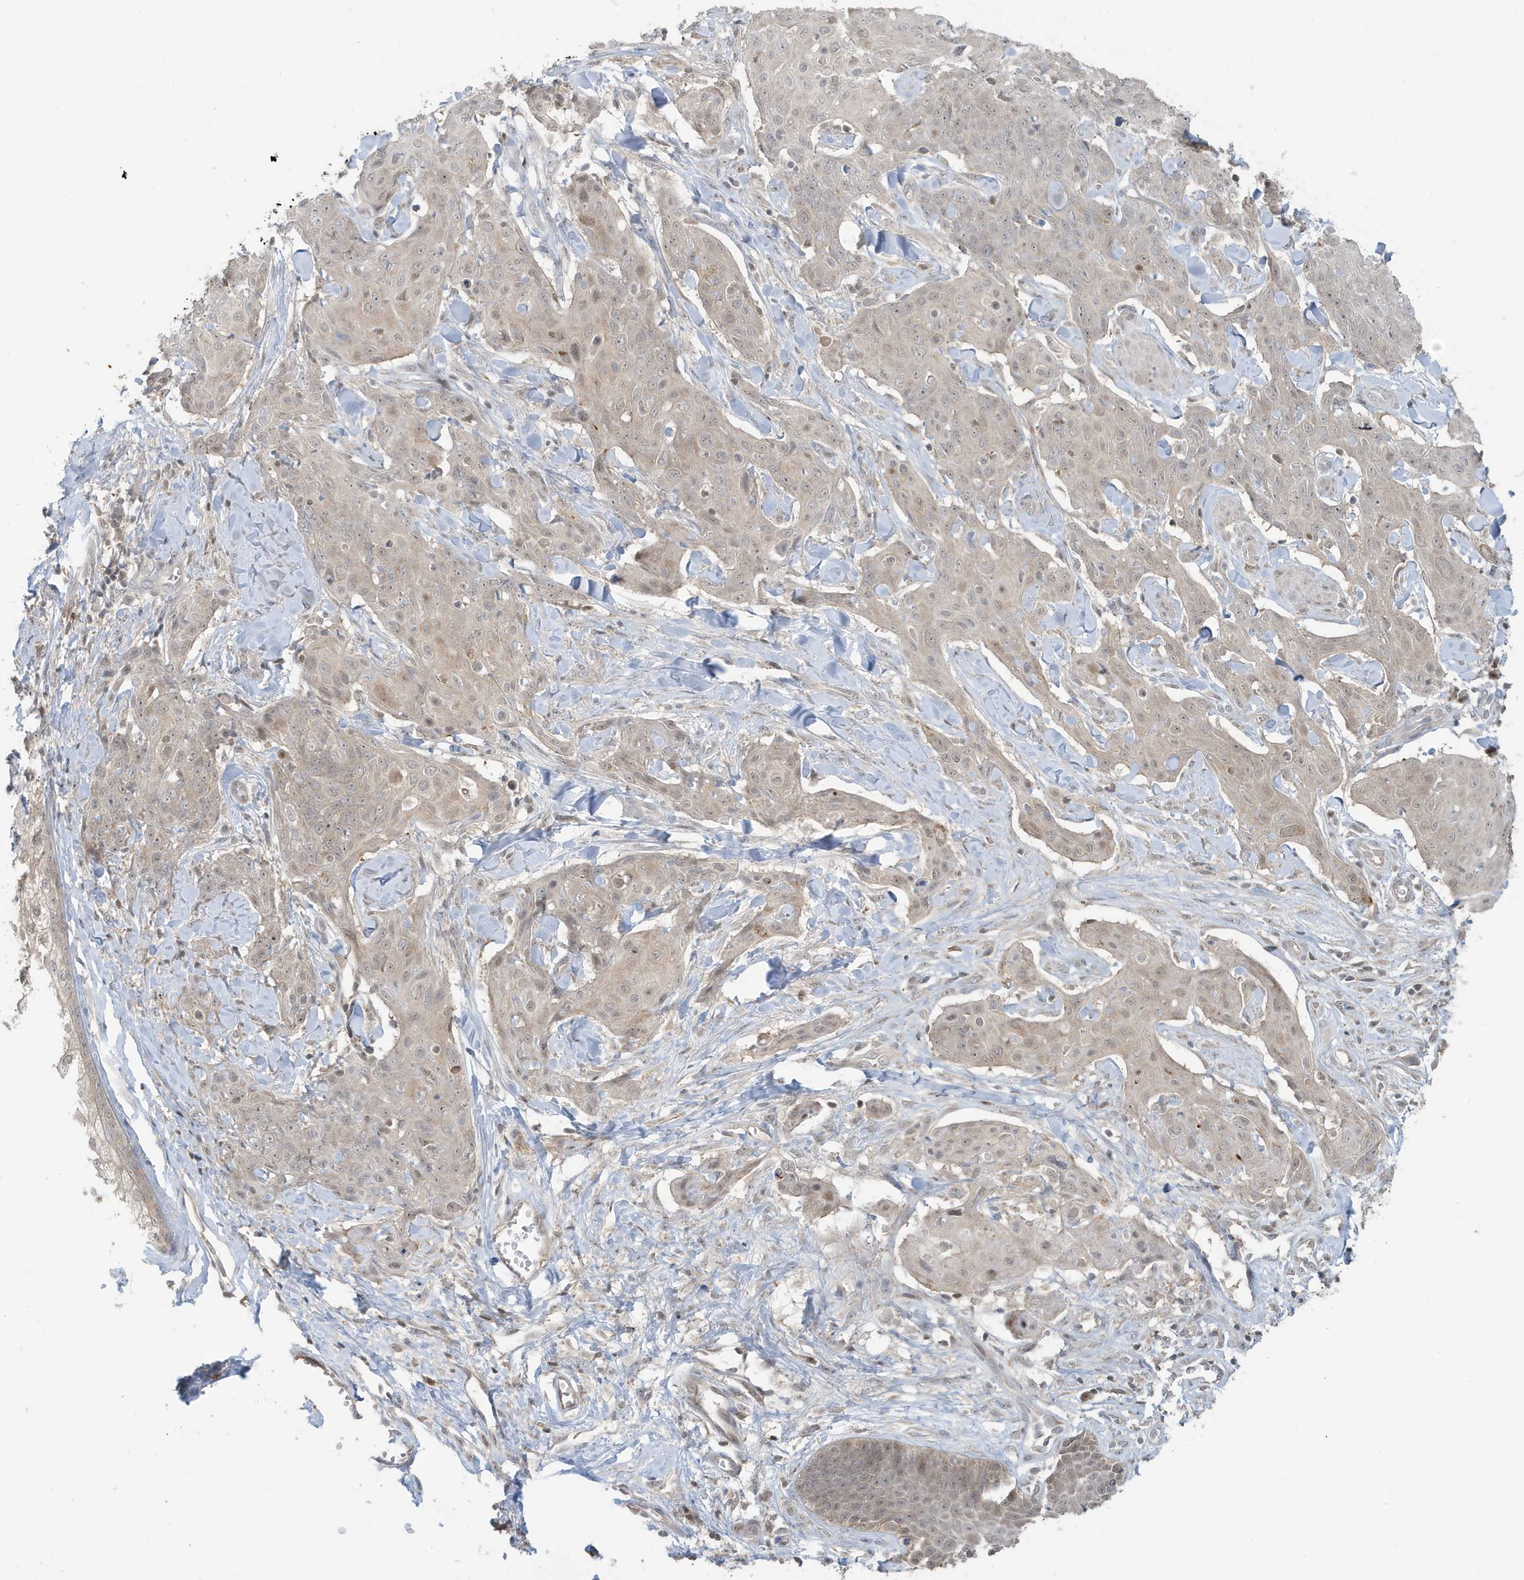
{"staining": {"intensity": "weak", "quantity": "25%-75%", "location": "cytoplasmic/membranous"}, "tissue": "skin cancer", "cell_type": "Tumor cells", "image_type": "cancer", "snomed": [{"axis": "morphology", "description": "Squamous cell carcinoma, NOS"}, {"axis": "topography", "description": "Skin"}, {"axis": "topography", "description": "Vulva"}], "caption": "Skin cancer stained for a protein (brown) displays weak cytoplasmic/membranous positive staining in about 25%-75% of tumor cells.", "gene": "PRRT3", "patient": {"sex": "female", "age": 85}}